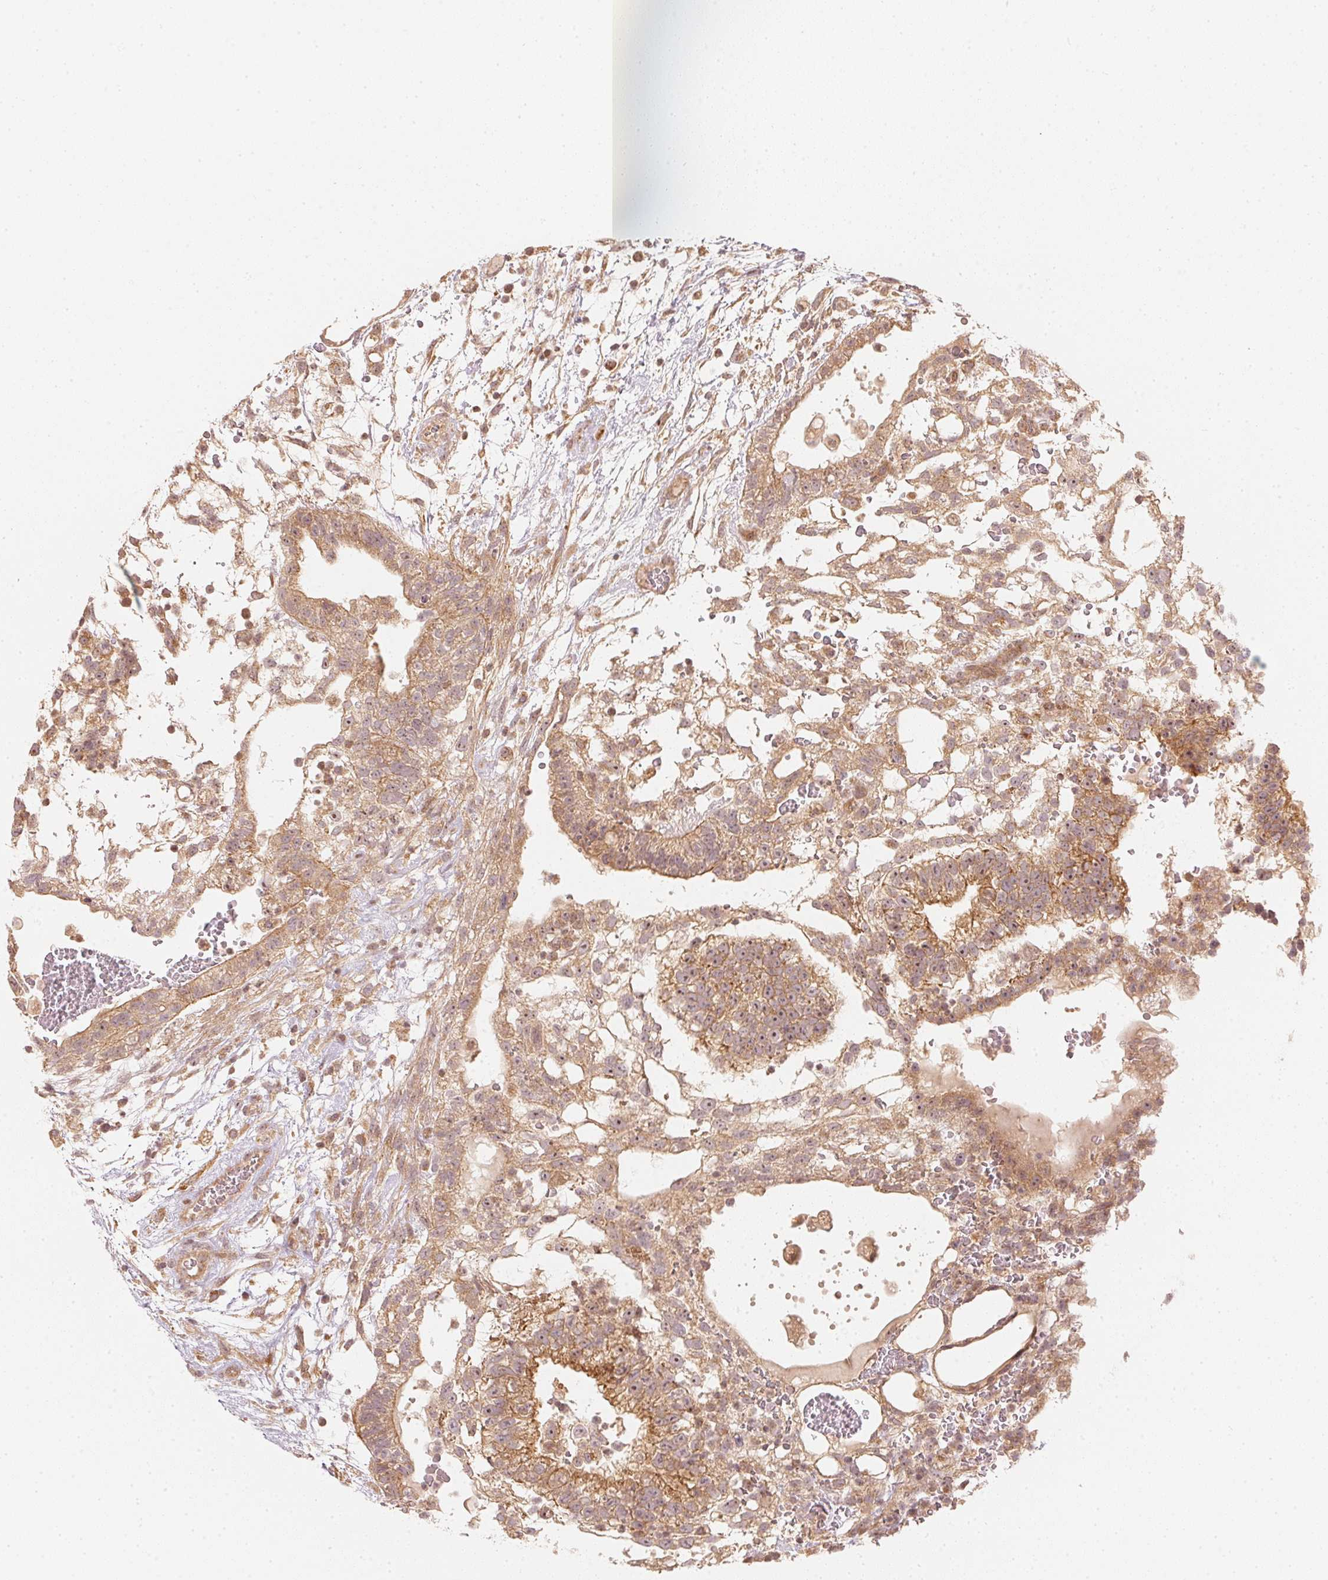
{"staining": {"intensity": "moderate", "quantity": ">75%", "location": "cytoplasmic/membranous,nuclear"}, "tissue": "testis cancer", "cell_type": "Tumor cells", "image_type": "cancer", "snomed": [{"axis": "morphology", "description": "Normal tissue, NOS"}, {"axis": "morphology", "description": "Carcinoma, Embryonal, NOS"}, {"axis": "topography", "description": "Testis"}], "caption": "Immunohistochemical staining of human testis cancer shows medium levels of moderate cytoplasmic/membranous and nuclear positivity in approximately >75% of tumor cells.", "gene": "WDR54", "patient": {"sex": "male", "age": 32}}